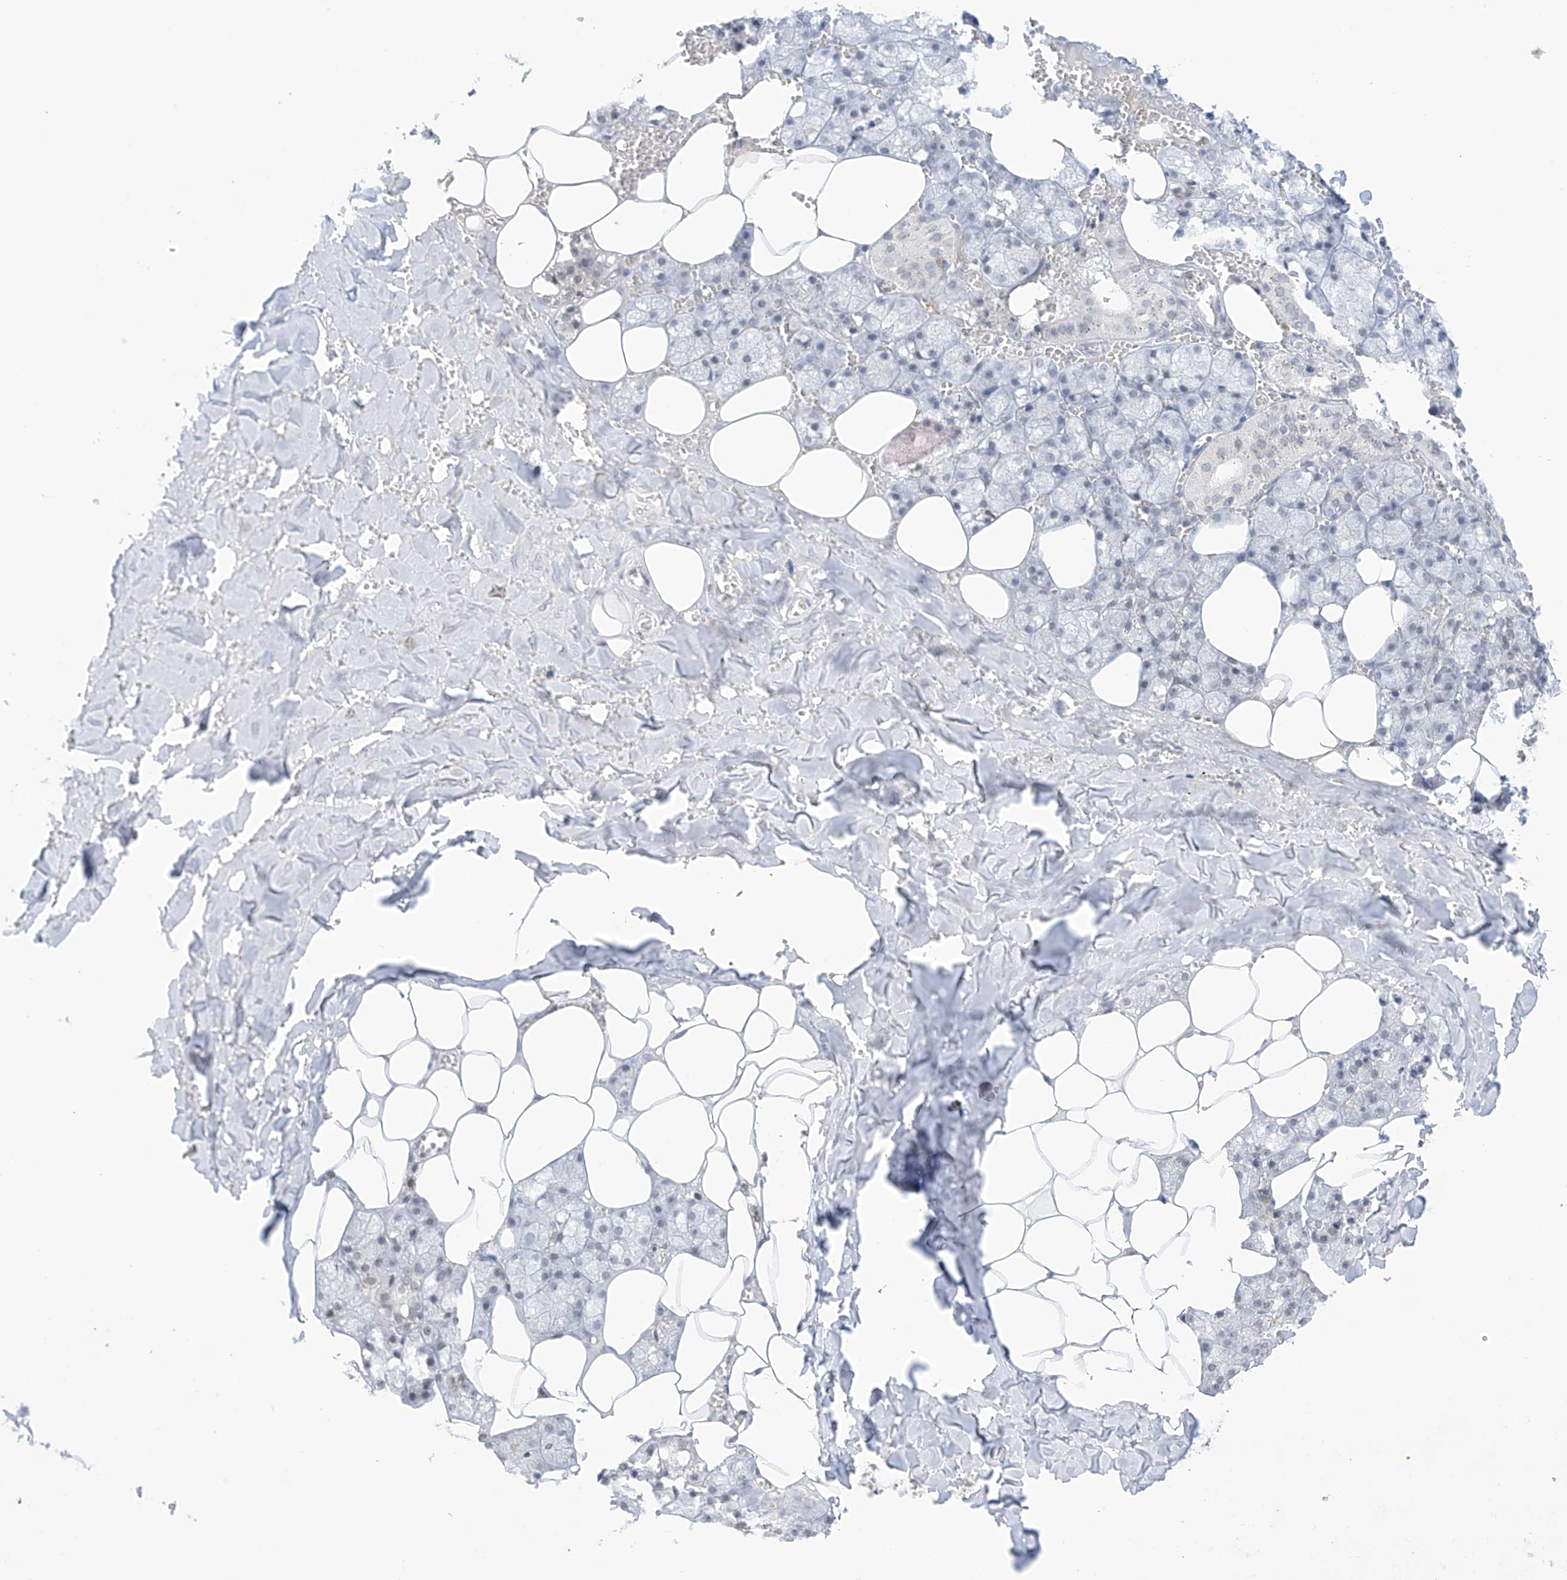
{"staining": {"intensity": "negative", "quantity": "none", "location": "none"}, "tissue": "salivary gland", "cell_type": "Glandular cells", "image_type": "normal", "snomed": [{"axis": "morphology", "description": "Normal tissue, NOS"}, {"axis": "topography", "description": "Salivary gland"}], "caption": "Immunohistochemistry (IHC) of unremarkable human salivary gland reveals no expression in glandular cells.", "gene": "TBXAS1", "patient": {"sex": "male", "age": 62}}